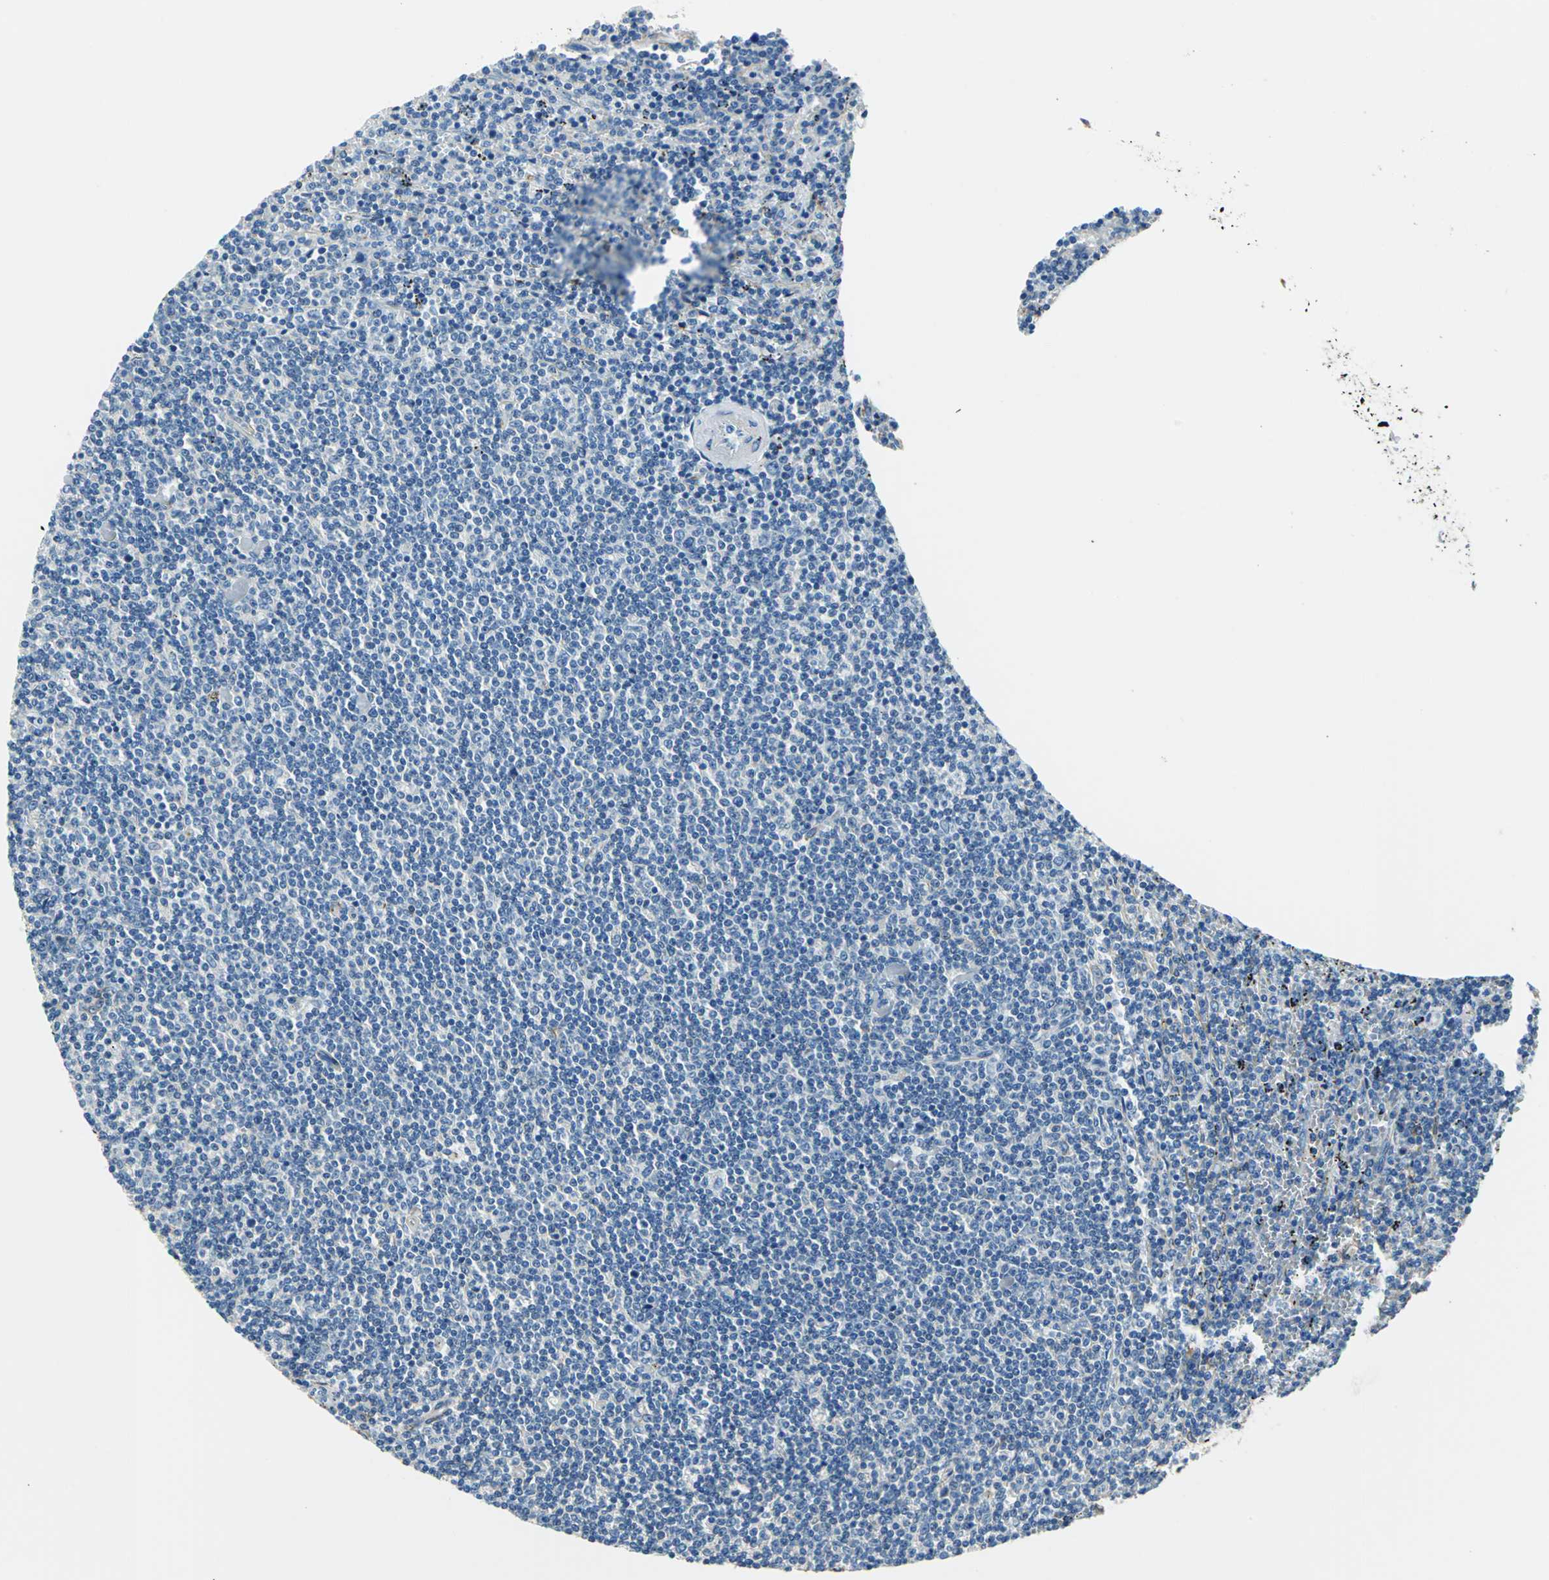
{"staining": {"intensity": "negative", "quantity": "none", "location": "none"}, "tissue": "lymphoma", "cell_type": "Tumor cells", "image_type": "cancer", "snomed": [{"axis": "morphology", "description": "Malignant lymphoma, non-Hodgkin's type, Low grade"}, {"axis": "topography", "description": "Spleen"}], "caption": "There is no significant staining in tumor cells of low-grade malignant lymphoma, non-Hodgkin's type.", "gene": "AKAP12", "patient": {"sex": "female", "age": 50}}